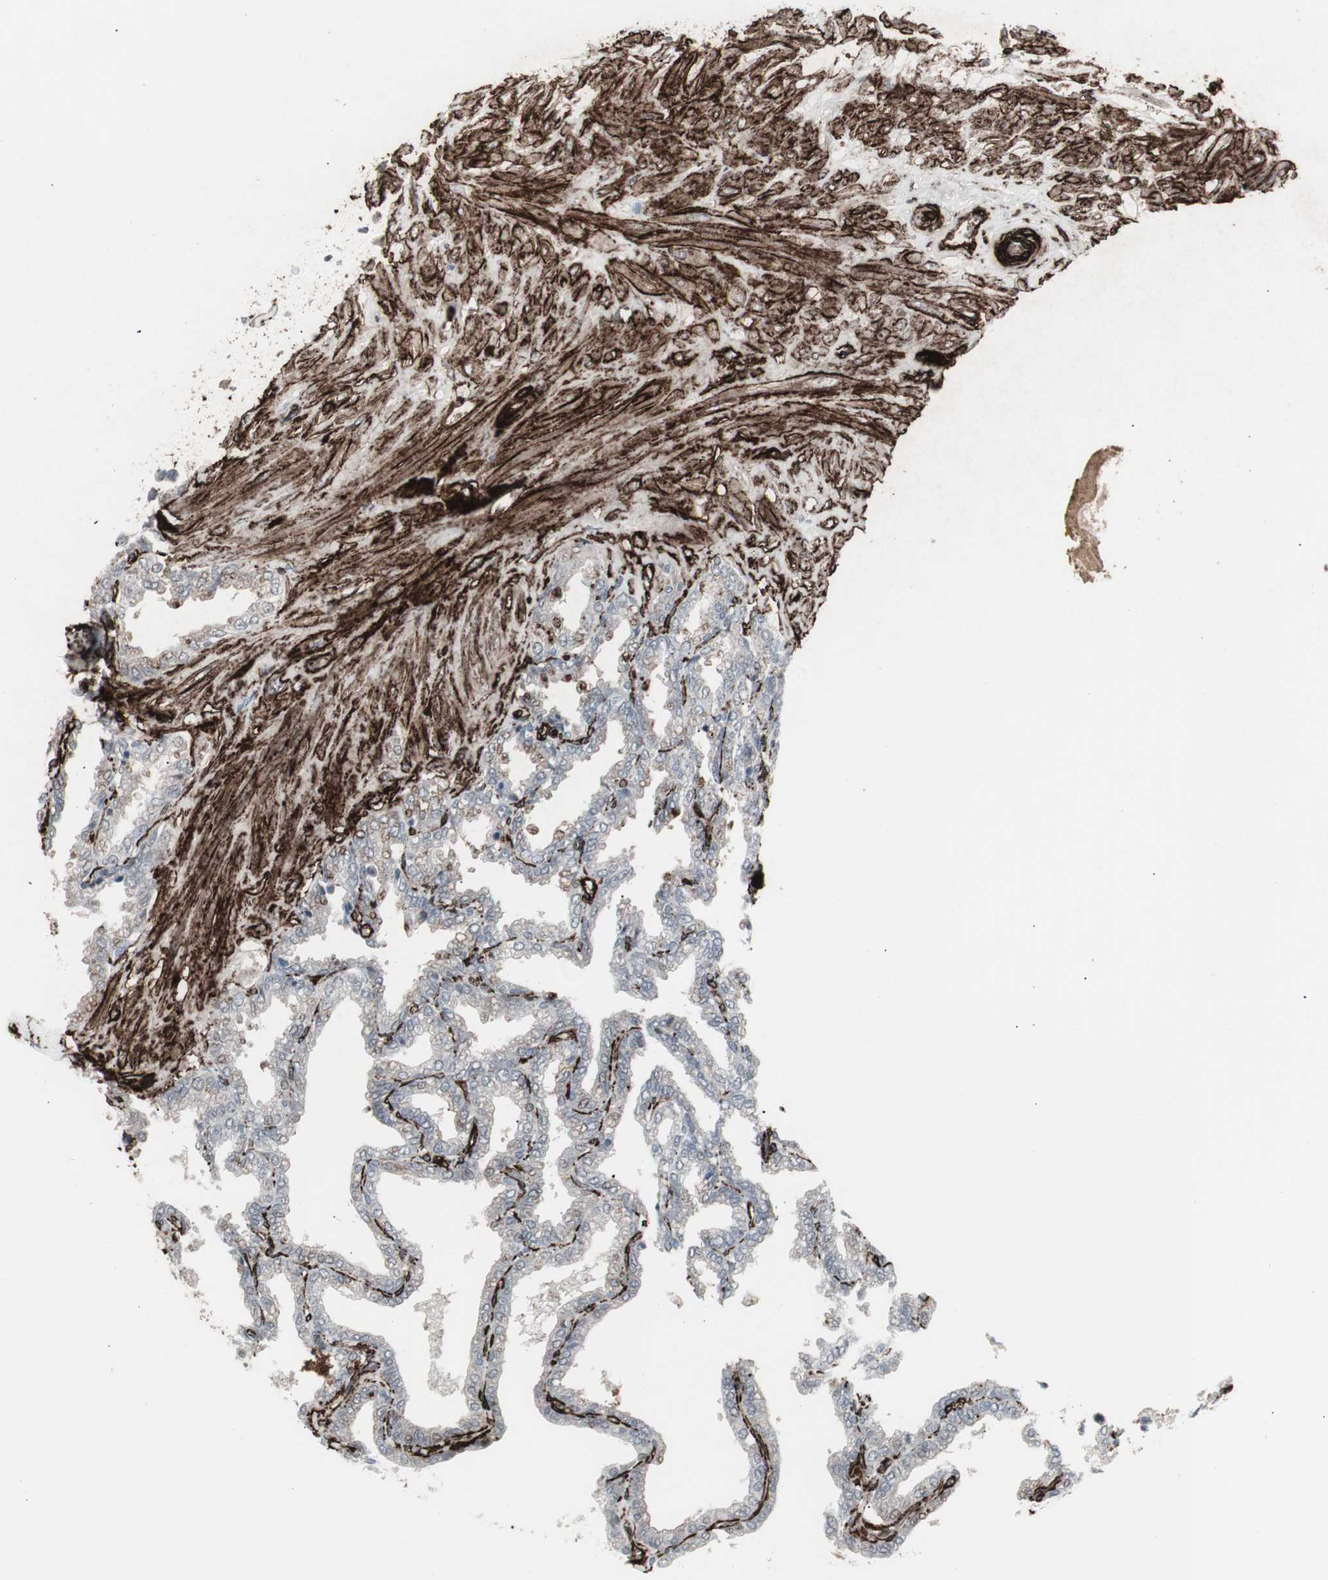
{"staining": {"intensity": "negative", "quantity": "none", "location": "none"}, "tissue": "seminal vesicle", "cell_type": "Glandular cells", "image_type": "normal", "snomed": [{"axis": "morphology", "description": "Normal tissue, NOS"}, {"axis": "topography", "description": "Seminal veicle"}], "caption": "Immunohistochemistry (IHC) photomicrograph of normal seminal vesicle: human seminal vesicle stained with DAB shows no significant protein positivity in glandular cells.", "gene": "PDGFA", "patient": {"sex": "male", "age": 46}}